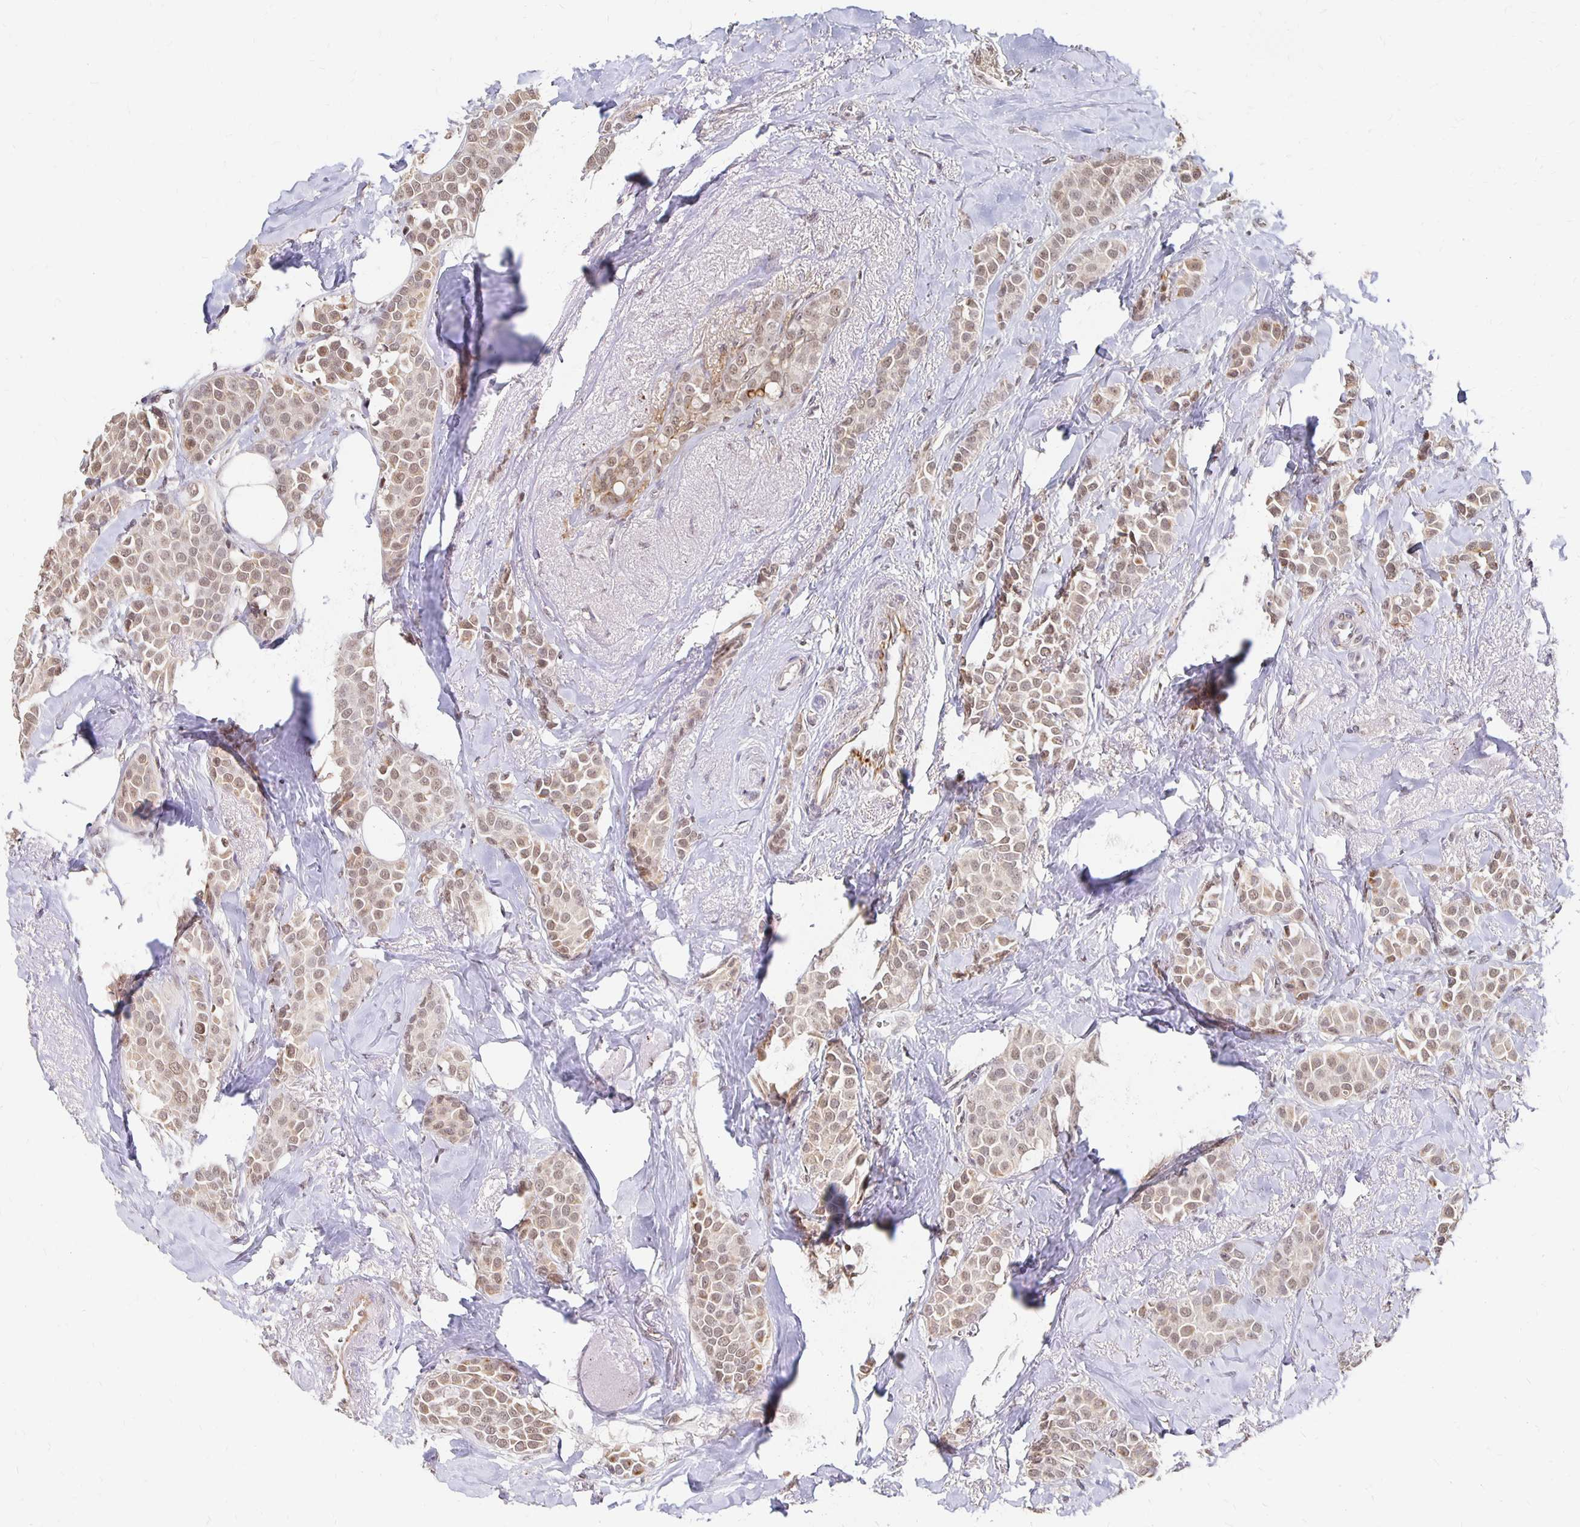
{"staining": {"intensity": "weak", "quantity": ">75%", "location": "nuclear"}, "tissue": "breast cancer", "cell_type": "Tumor cells", "image_type": "cancer", "snomed": [{"axis": "morphology", "description": "Duct carcinoma"}, {"axis": "topography", "description": "Breast"}], "caption": "This is a histology image of immunohistochemistry (IHC) staining of breast intraductal carcinoma, which shows weak staining in the nuclear of tumor cells.", "gene": "CLASRP", "patient": {"sex": "female", "age": 79}}